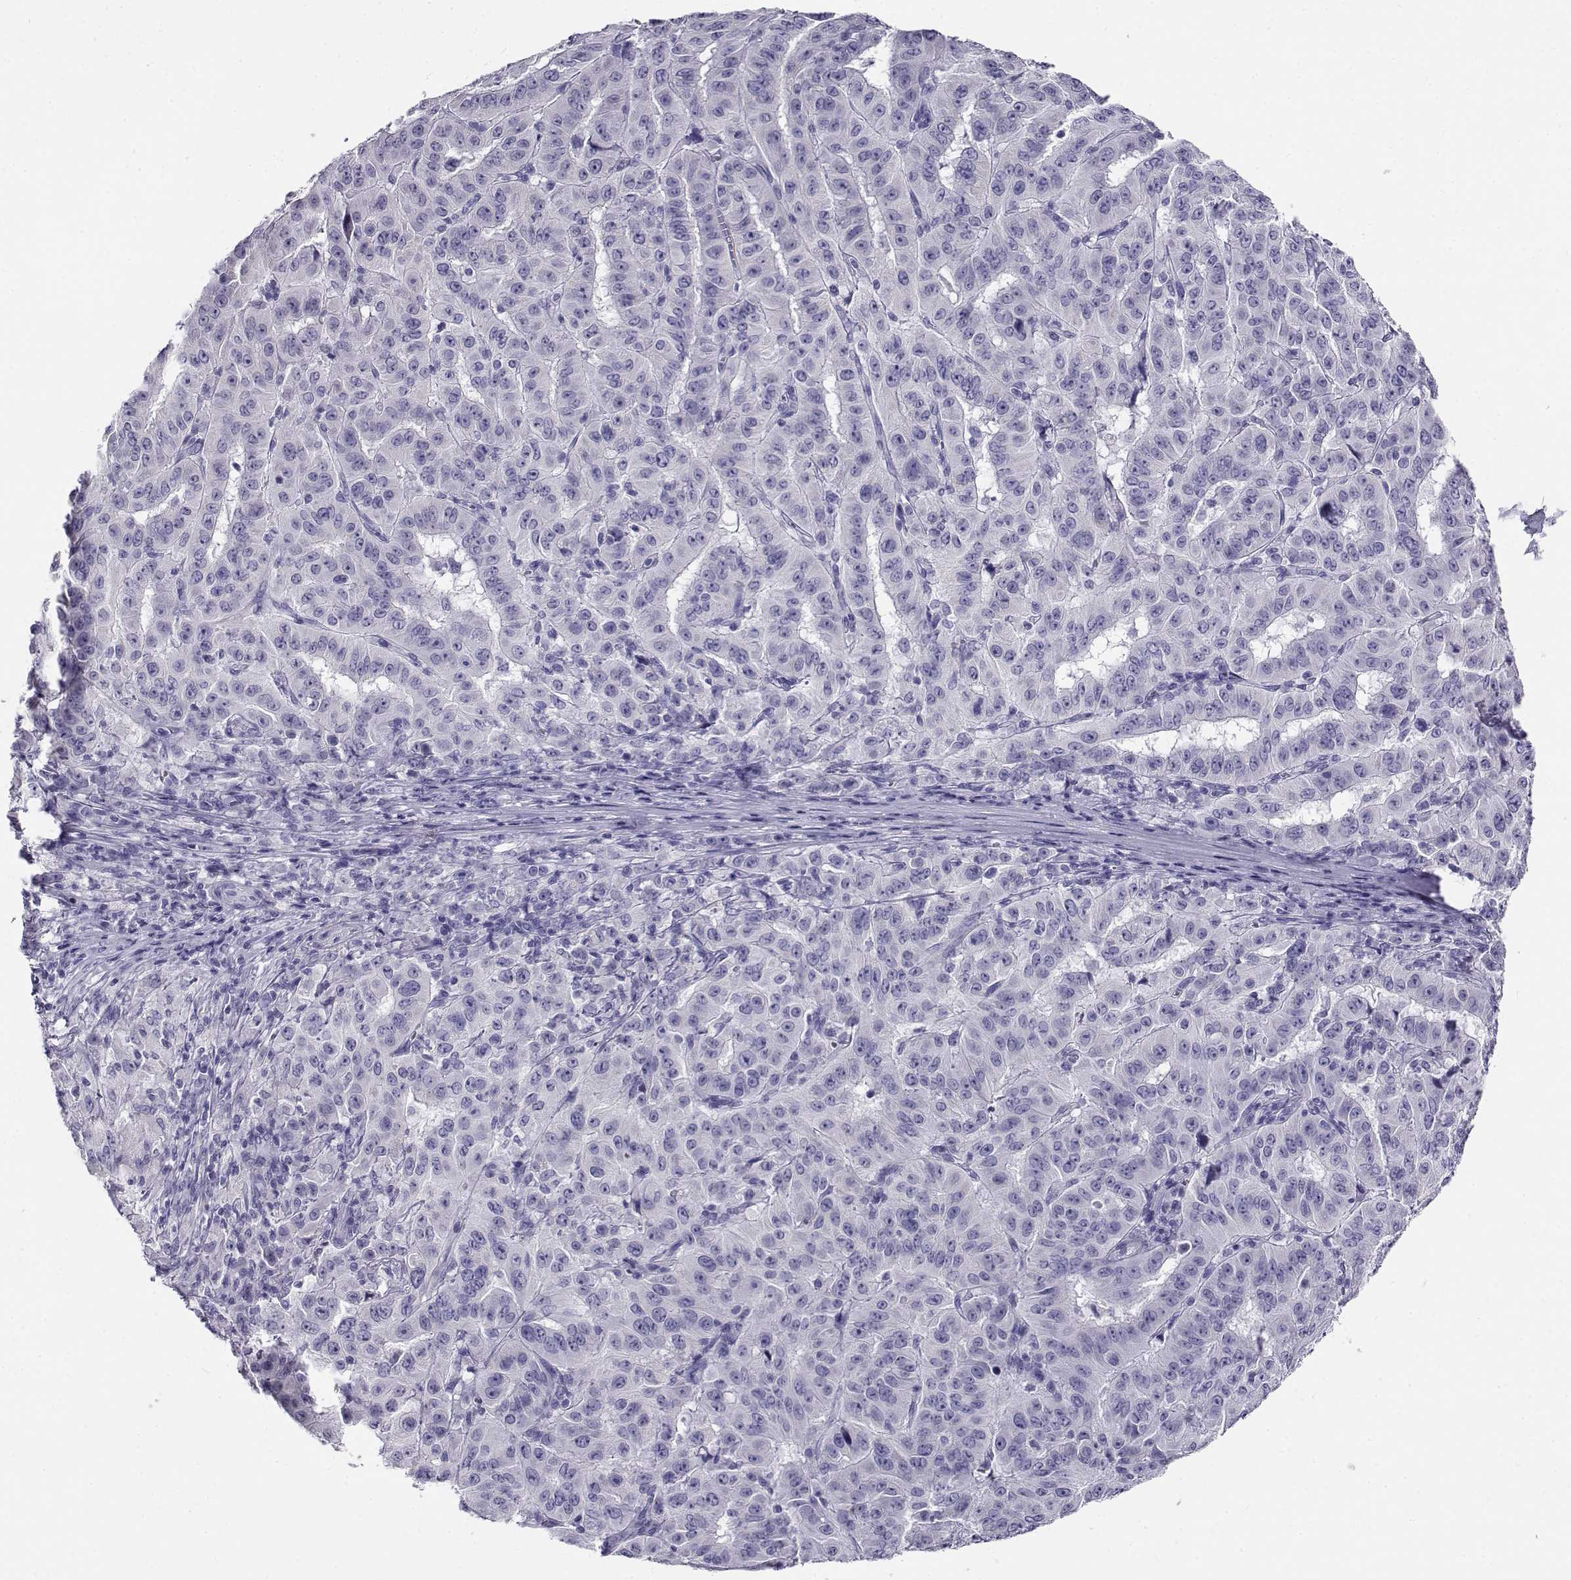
{"staining": {"intensity": "negative", "quantity": "none", "location": "none"}, "tissue": "pancreatic cancer", "cell_type": "Tumor cells", "image_type": "cancer", "snomed": [{"axis": "morphology", "description": "Adenocarcinoma, NOS"}, {"axis": "topography", "description": "Pancreas"}], "caption": "There is no significant positivity in tumor cells of adenocarcinoma (pancreatic). The staining is performed using DAB brown chromogen with nuclei counter-stained in using hematoxylin.", "gene": "CABS1", "patient": {"sex": "male", "age": 63}}